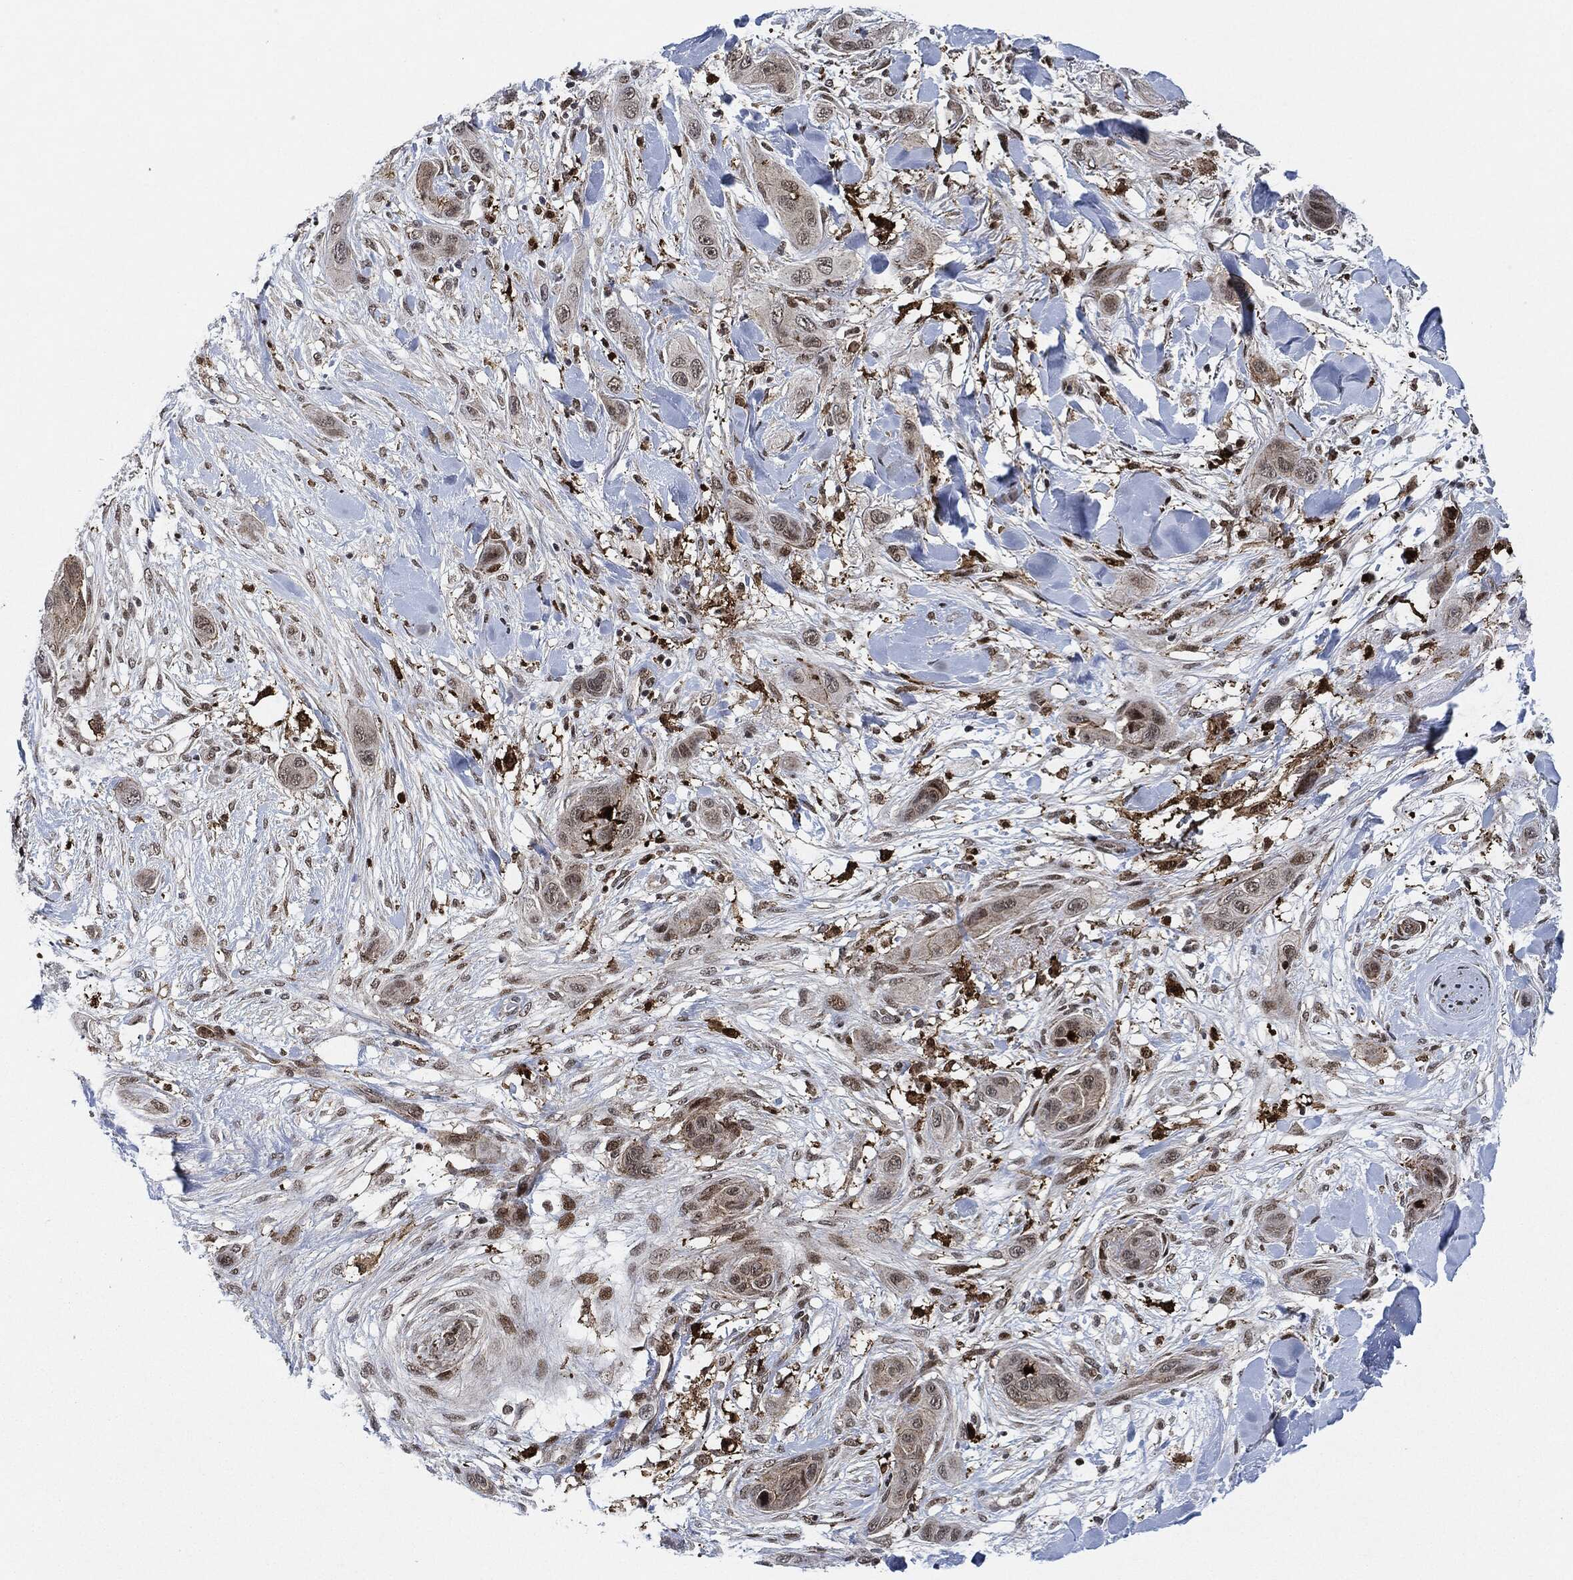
{"staining": {"intensity": "negative", "quantity": "none", "location": "none"}, "tissue": "skin cancer", "cell_type": "Tumor cells", "image_type": "cancer", "snomed": [{"axis": "morphology", "description": "Squamous cell carcinoma, NOS"}, {"axis": "topography", "description": "Skin"}], "caption": "Immunohistochemistry micrograph of squamous cell carcinoma (skin) stained for a protein (brown), which displays no staining in tumor cells.", "gene": "NANOS3", "patient": {"sex": "male", "age": 78}}